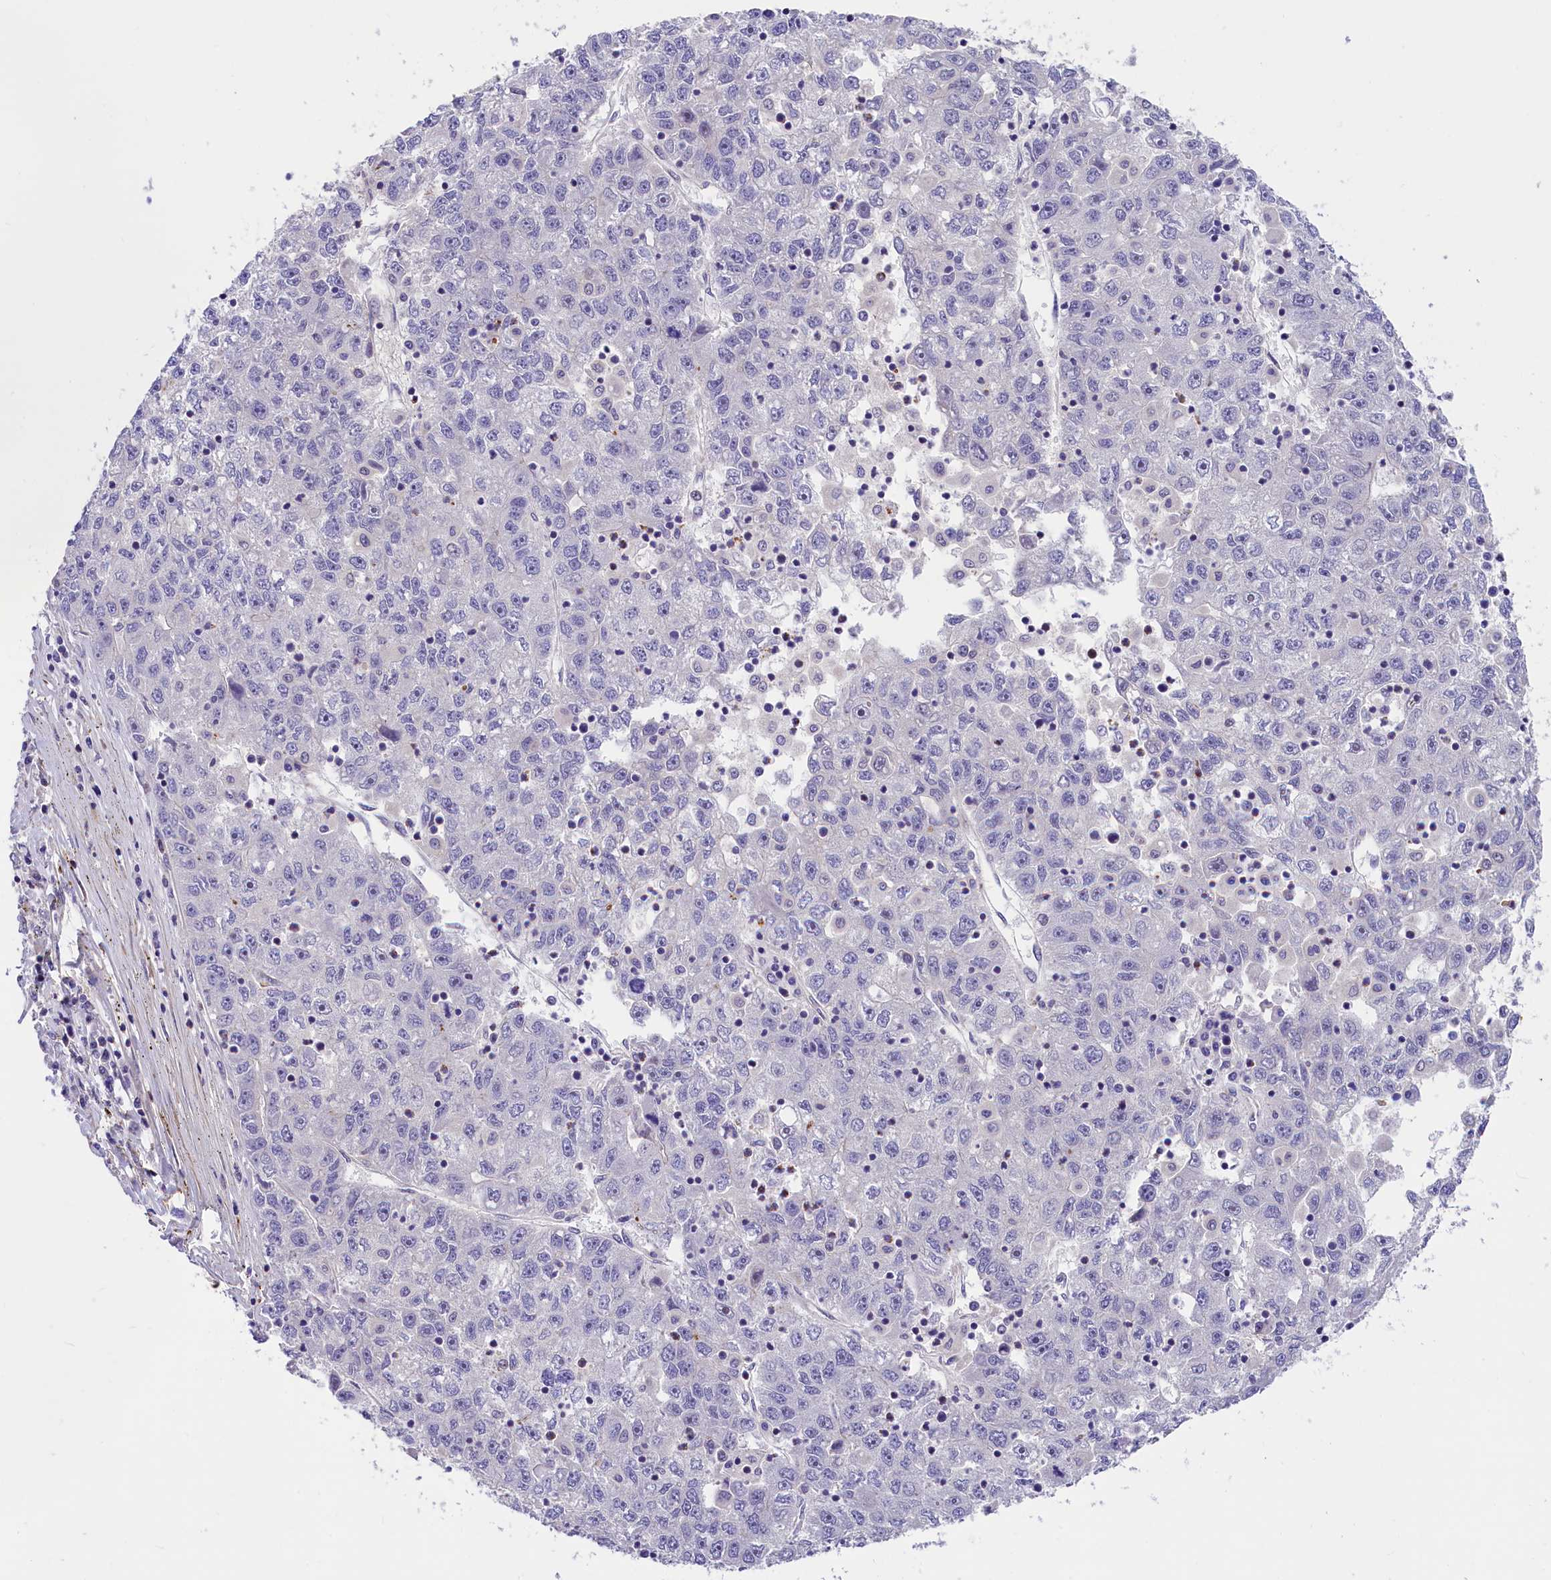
{"staining": {"intensity": "negative", "quantity": "none", "location": "none"}, "tissue": "liver cancer", "cell_type": "Tumor cells", "image_type": "cancer", "snomed": [{"axis": "morphology", "description": "Carcinoma, Hepatocellular, NOS"}, {"axis": "topography", "description": "Liver"}], "caption": "The immunohistochemistry (IHC) image has no significant staining in tumor cells of liver cancer (hepatocellular carcinoma) tissue. The staining was performed using DAB to visualize the protein expression in brown, while the nuclei were stained in blue with hematoxylin (Magnification: 20x).", "gene": "MED20", "patient": {"sex": "male", "age": 49}}